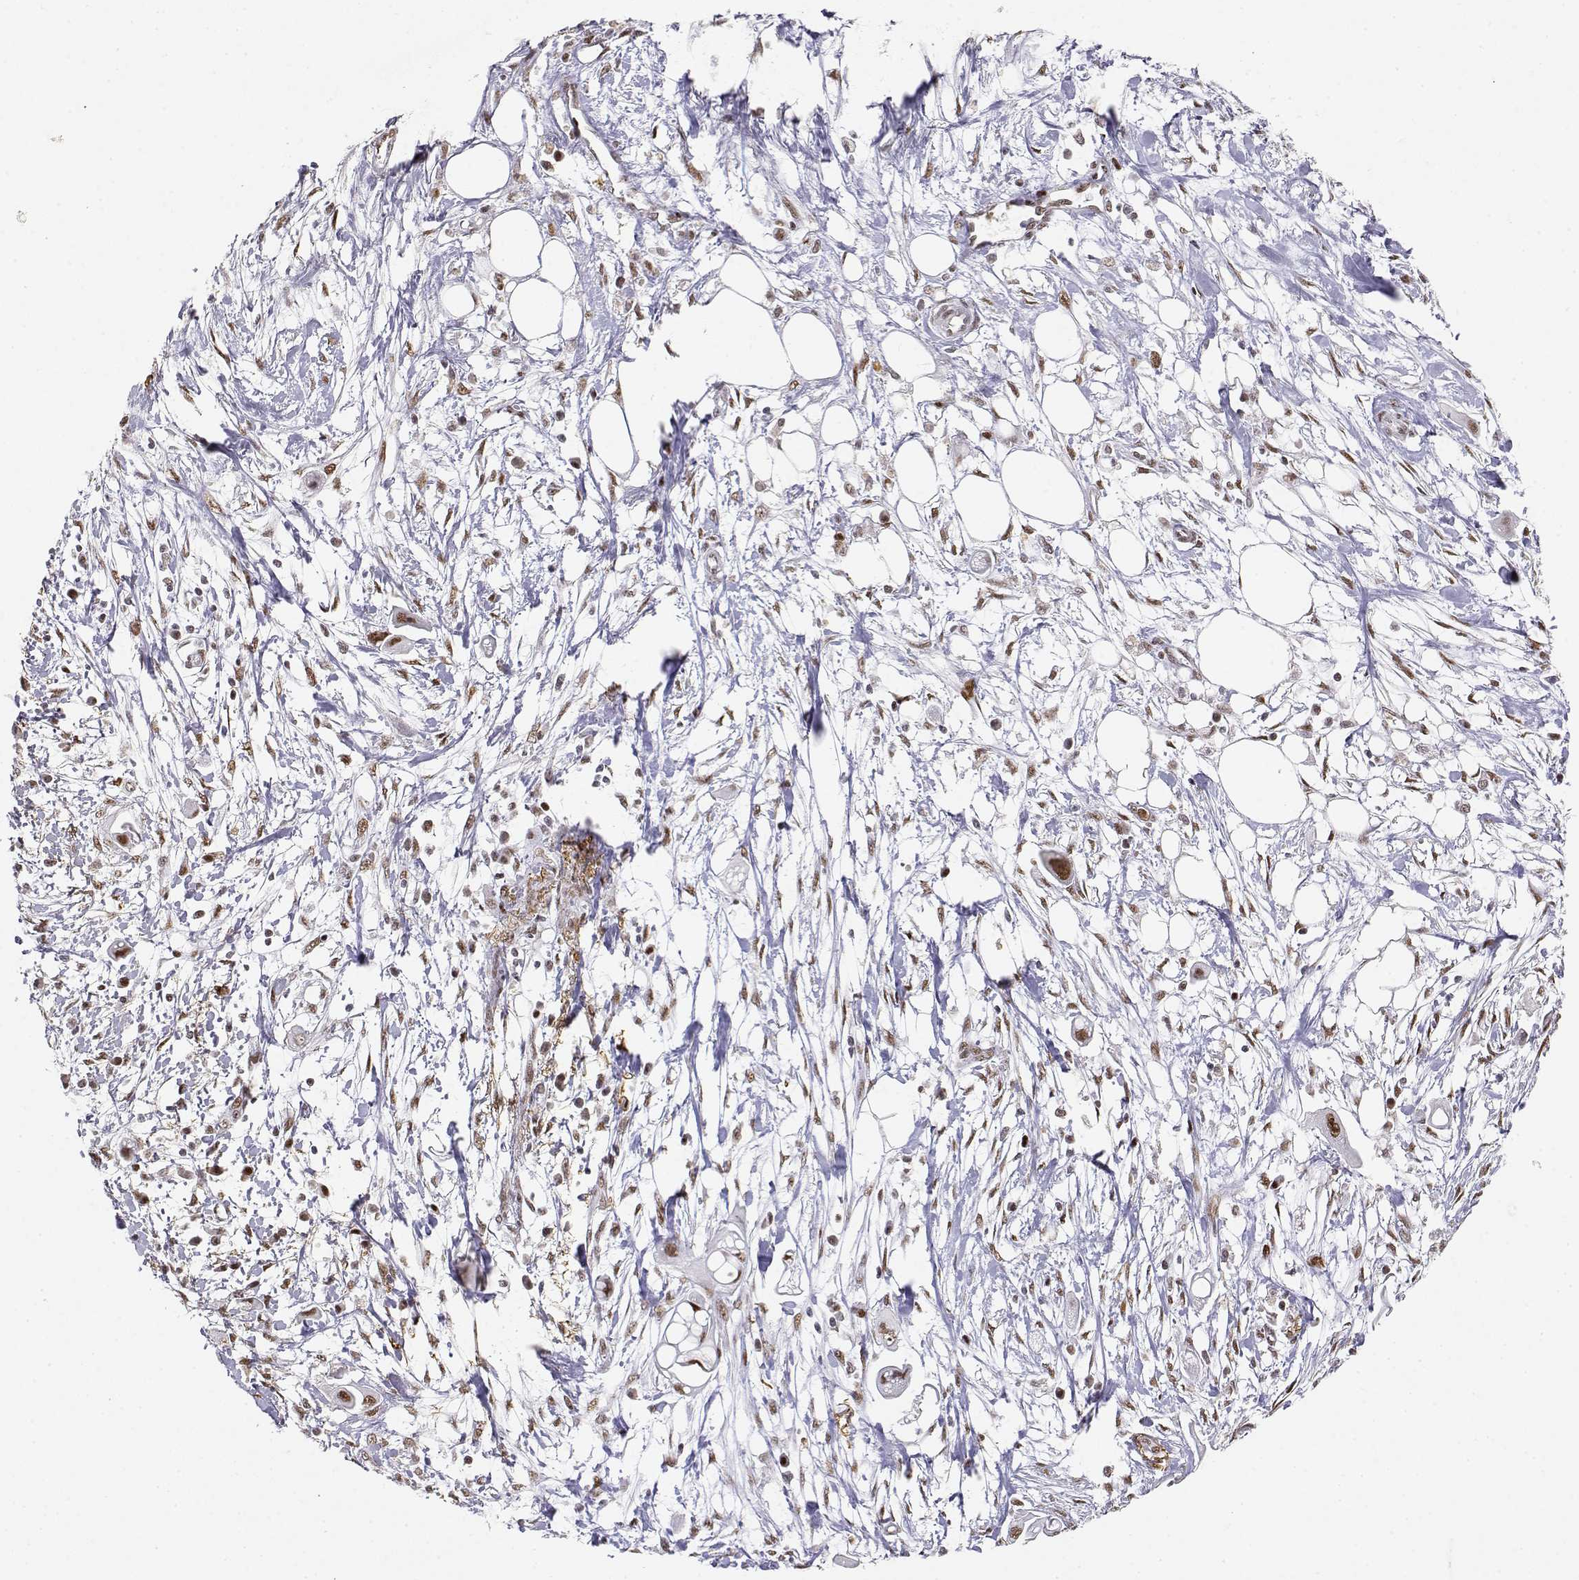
{"staining": {"intensity": "moderate", "quantity": ">75%", "location": "nuclear"}, "tissue": "pancreatic cancer", "cell_type": "Tumor cells", "image_type": "cancer", "snomed": [{"axis": "morphology", "description": "Adenocarcinoma, NOS"}, {"axis": "topography", "description": "Pancreas"}], "caption": "This photomicrograph exhibits immunohistochemistry (IHC) staining of pancreatic adenocarcinoma, with medium moderate nuclear expression in about >75% of tumor cells.", "gene": "RSF1", "patient": {"sex": "male", "age": 50}}